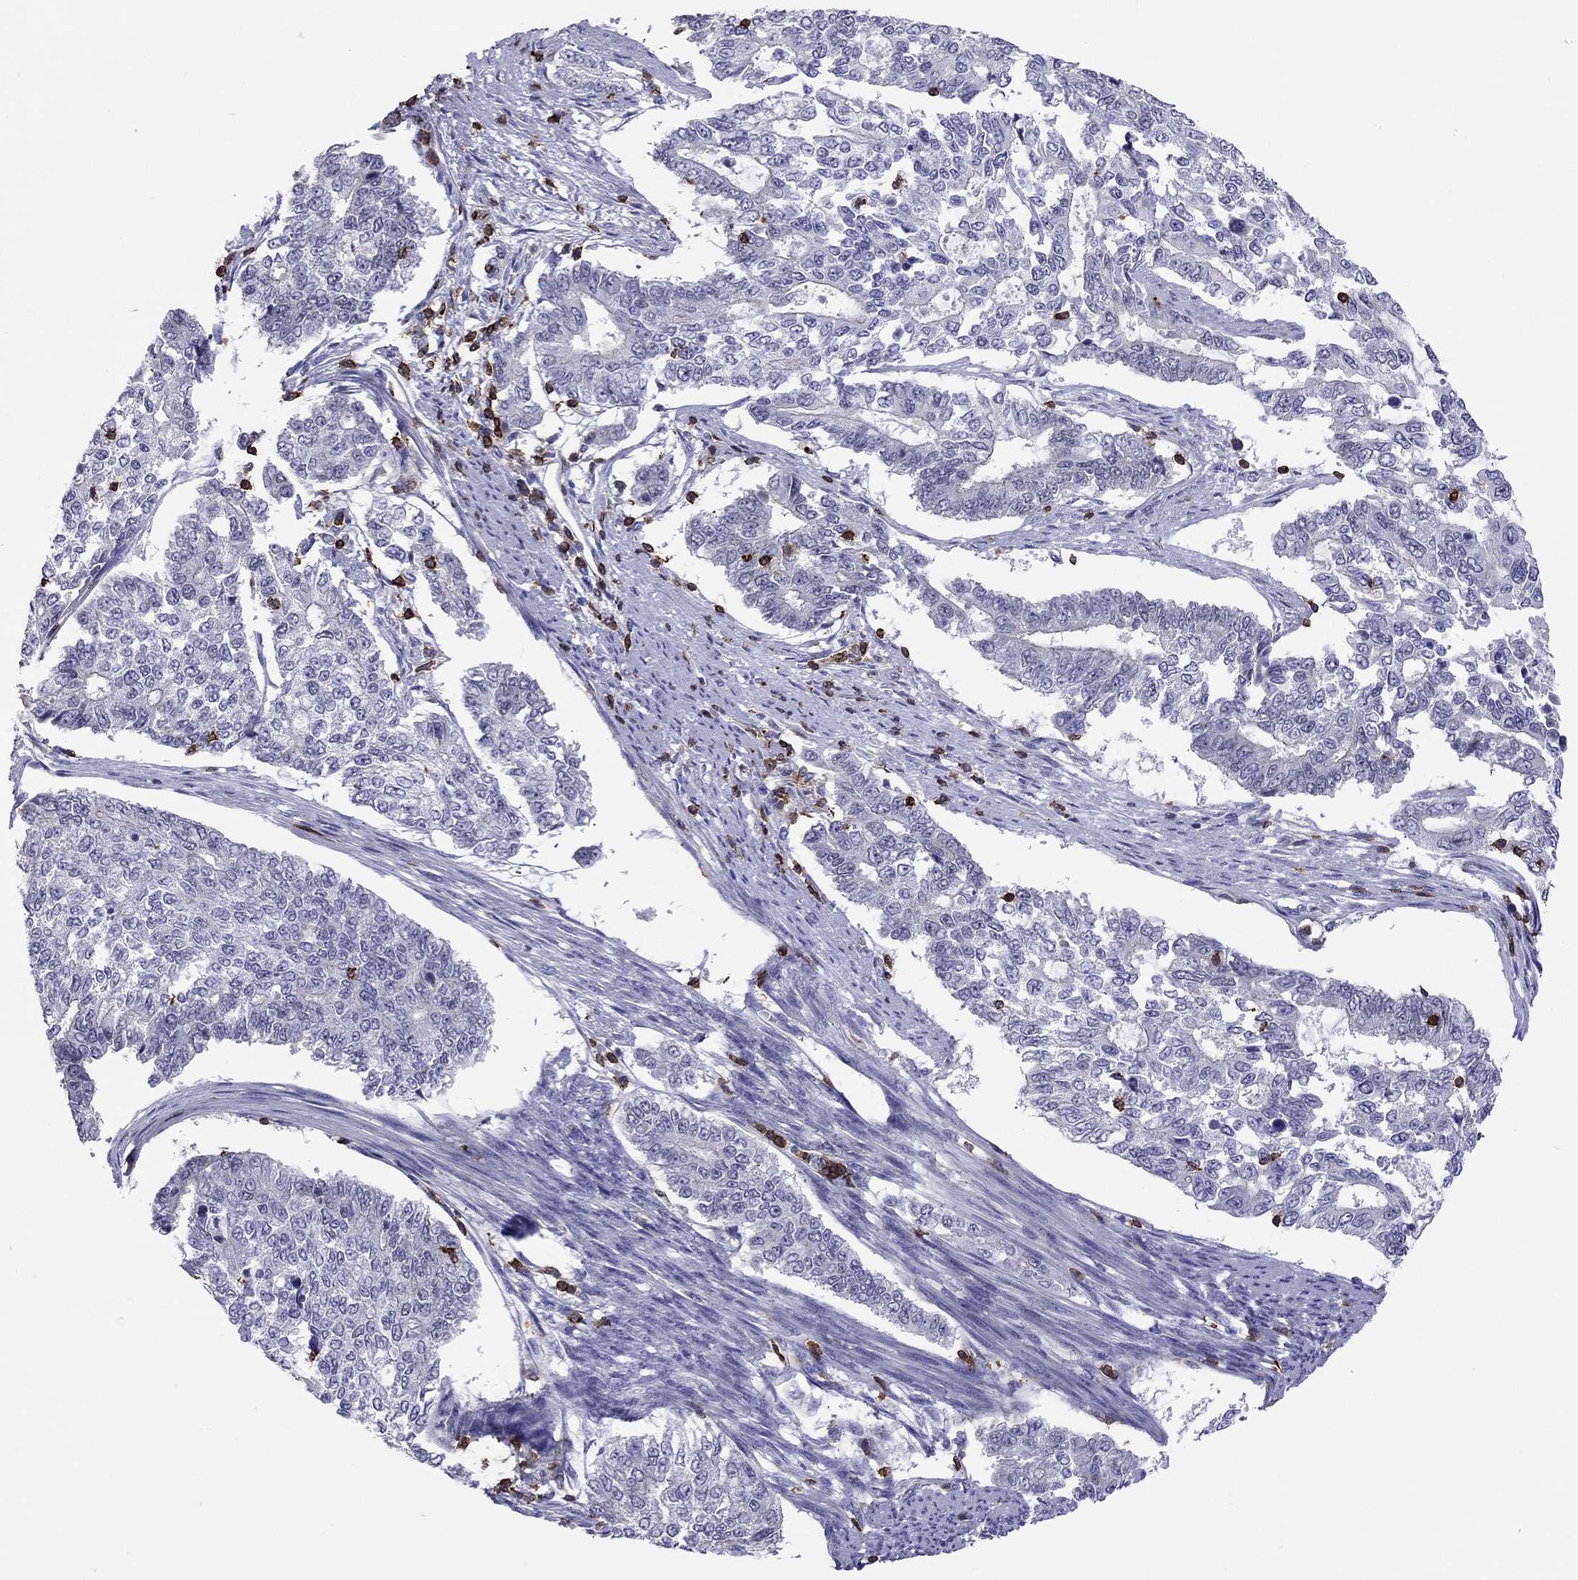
{"staining": {"intensity": "negative", "quantity": "none", "location": "none"}, "tissue": "endometrial cancer", "cell_type": "Tumor cells", "image_type": "cancer", "snomed": [{"axis": "morphology", "description": "Adenocarcinoma, NOS"}, {"axis": "topography", "description": "Uterus"}], "caption": "Endometrial cancer was stained to show a protein in brown. There is no significant positivity in tumor cells. (Immunohistochemistry, brightfield microscopy, high magnification).", "gene": "MND1", "patient": {"sex": "female", "age": 59}}